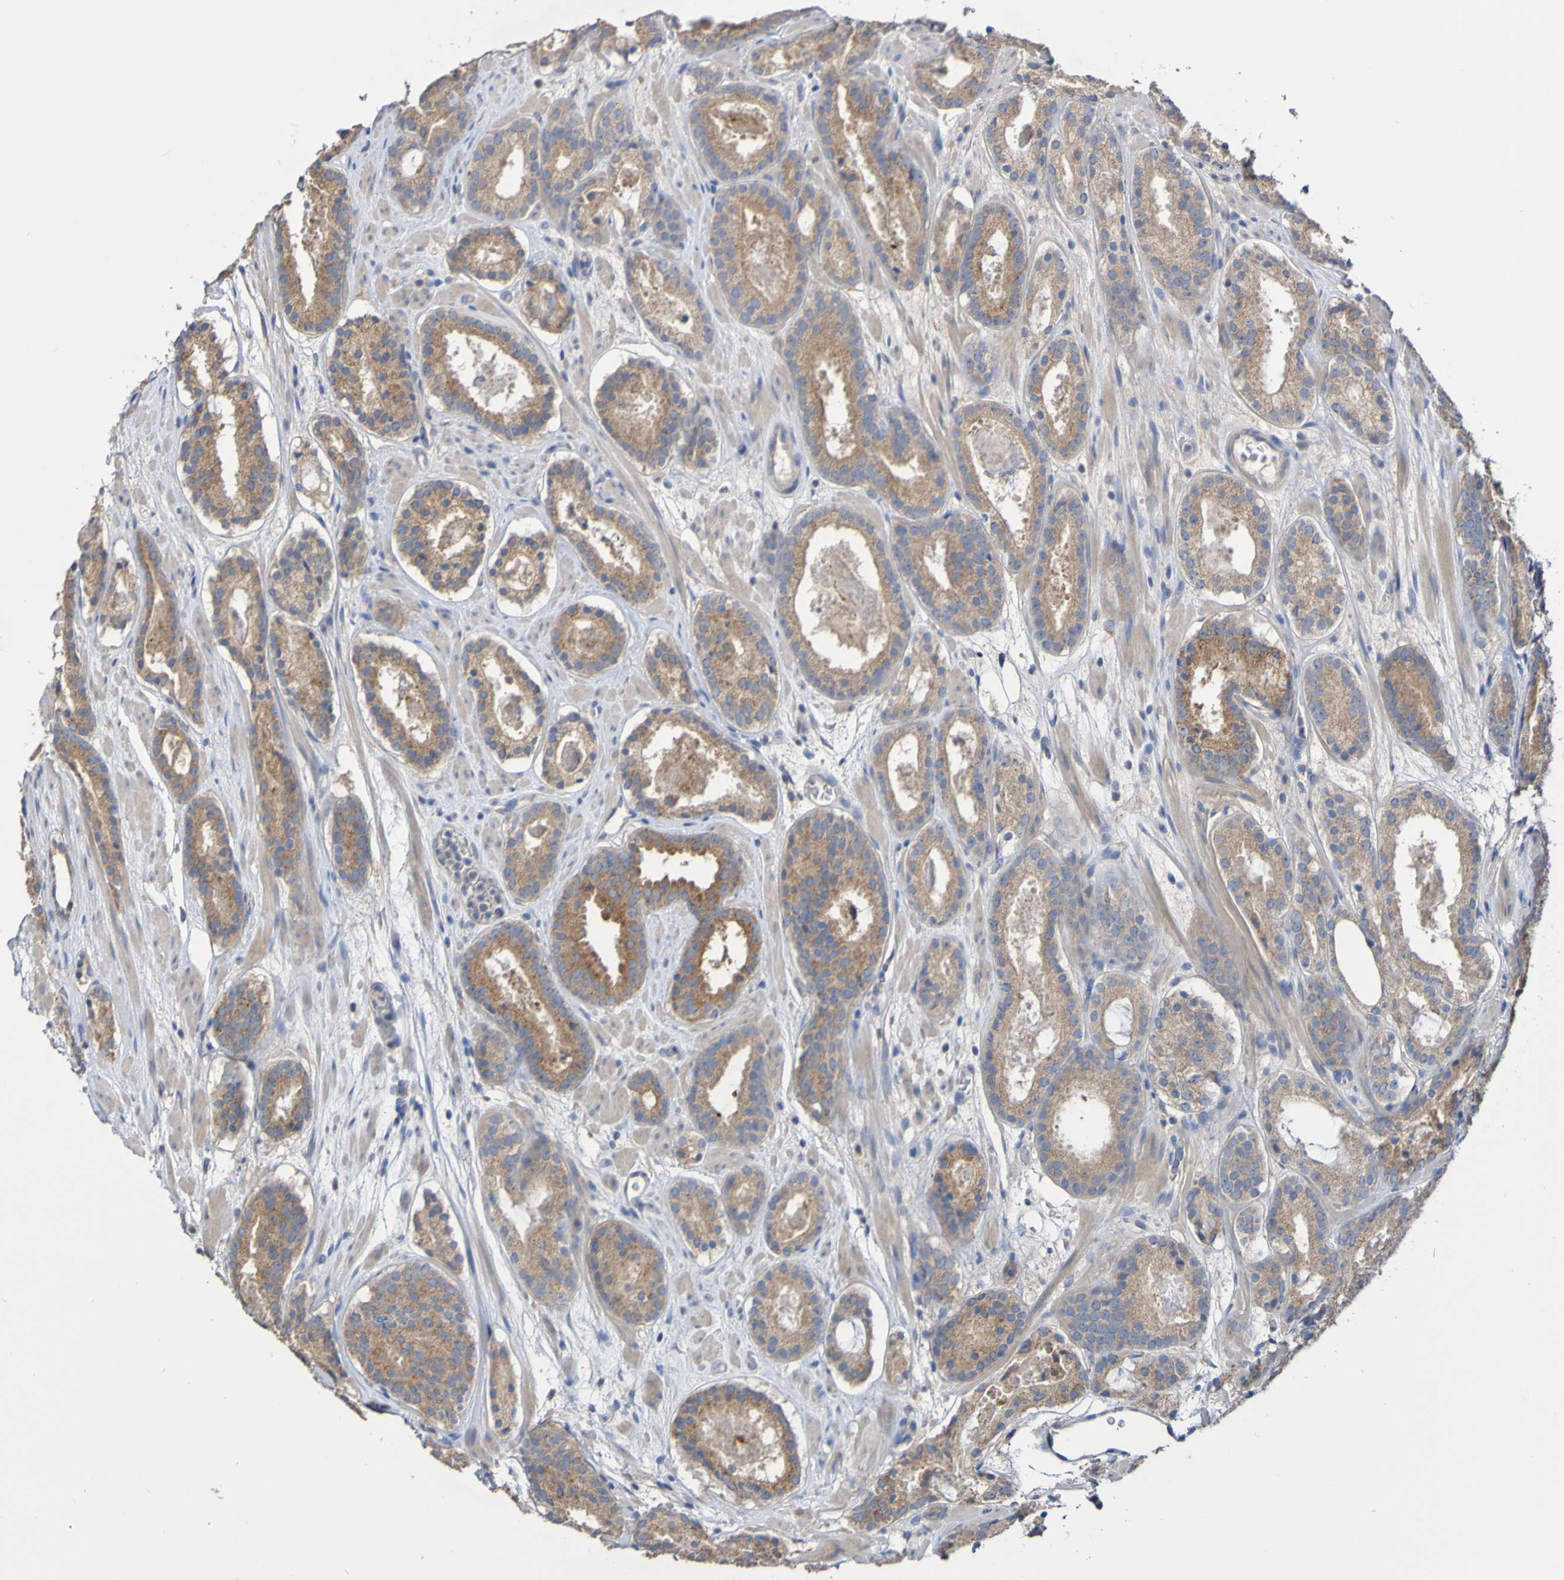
{"staining": {"intensity": "moderate", "quantity": ">75%", "location": "cytoplasmic/membranous"}, "tissue": "prostate cancer", "cell_type": "Tumor cells", "image_type": "cancer", "snomed": [{"axis": "morphology", "description": "Adenocarcinoma, Low grade"}, {"axis": "topography", "description": "Prostate"}], "caption": "Prostate cancer tissue reveals moderate cytoplasmic/membranous expression in about >75% of tumor cells", "gene": "PHYH", "patient": {"sex": "male", "age": 69}}